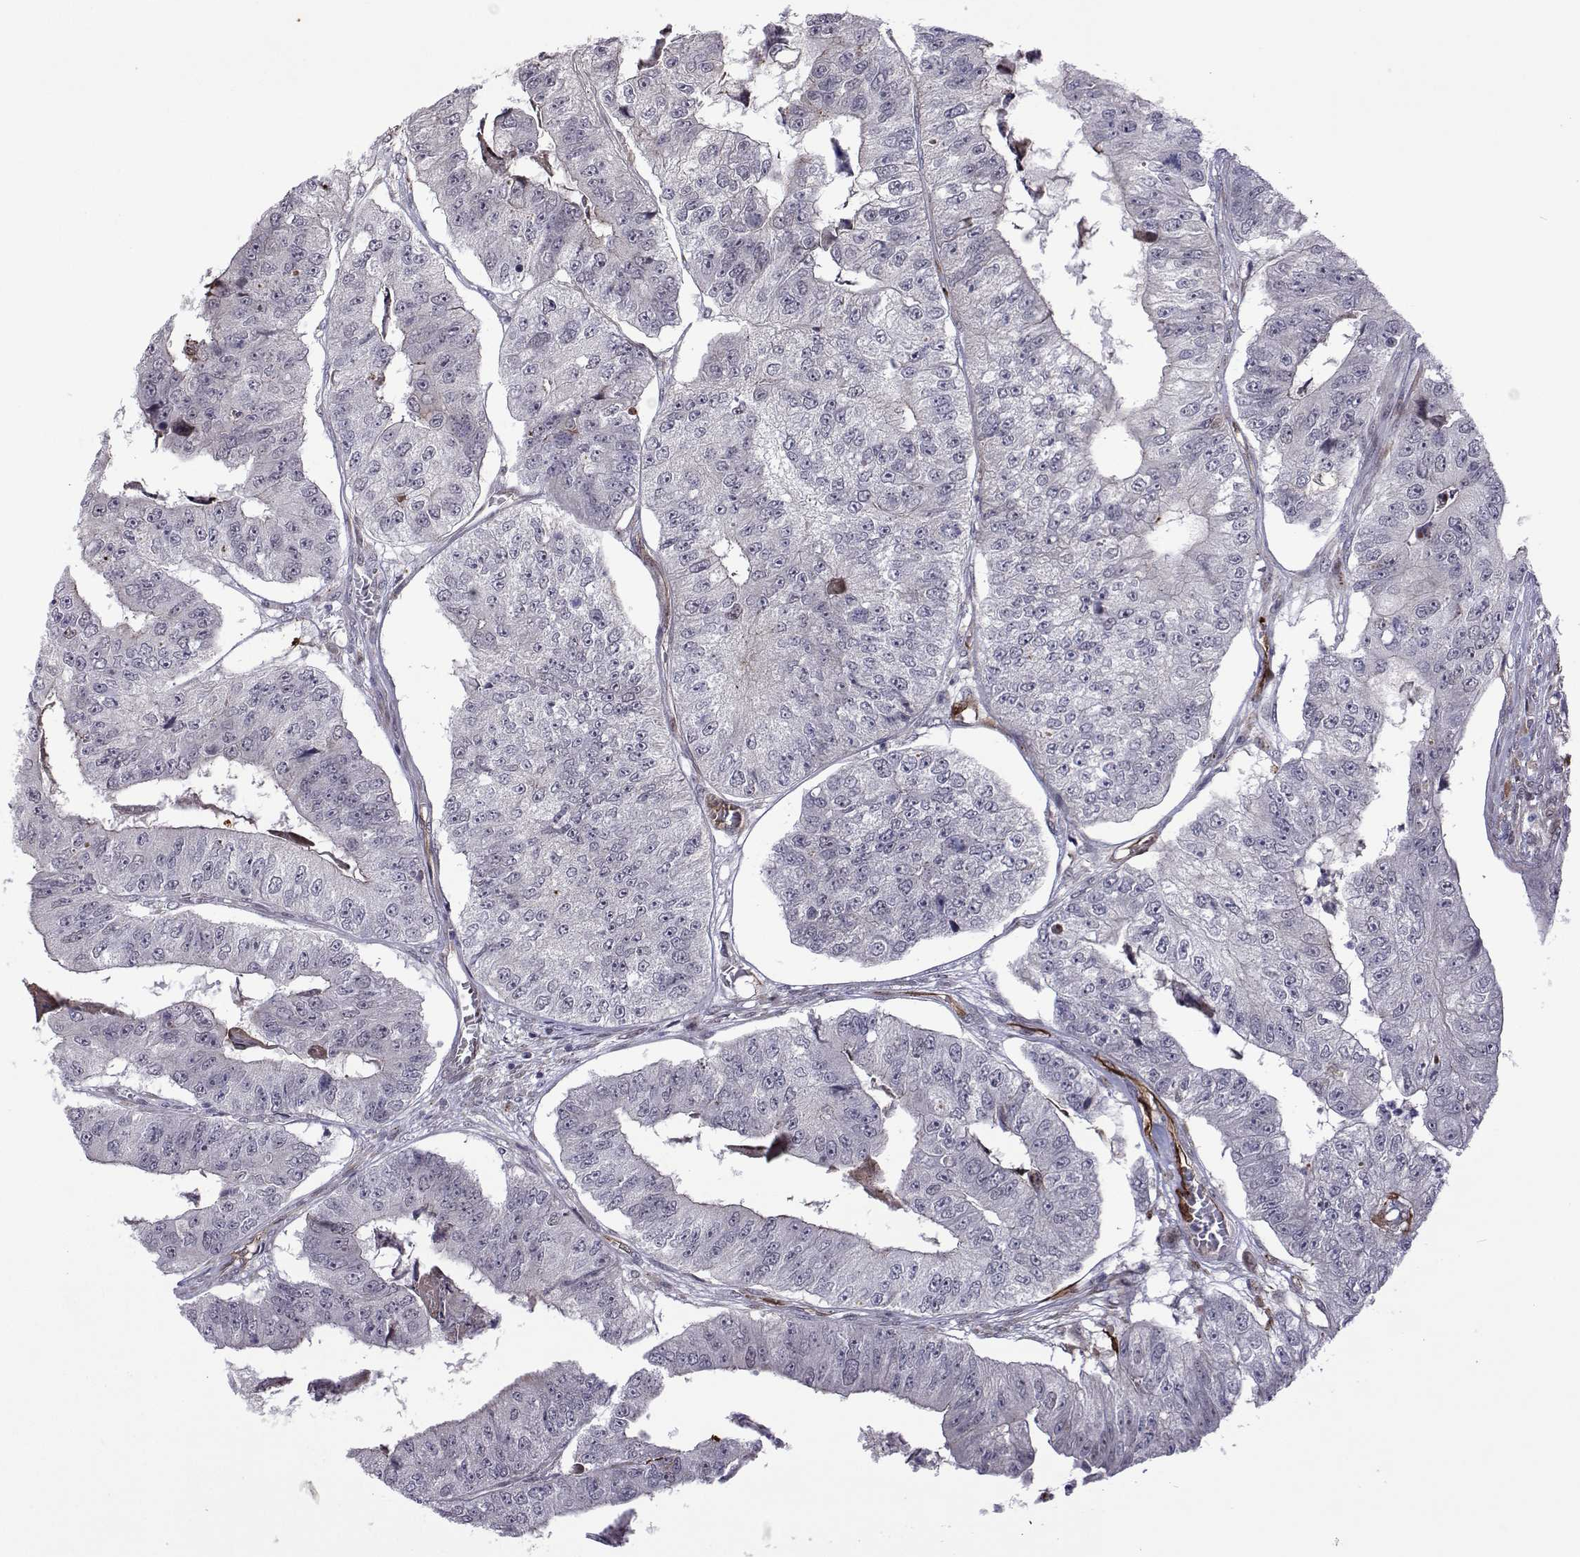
{"staining": {"intensity": "negative", "quantity": "none", "location": "none"}, "tissue": "colorectal cancer", "cell_type": "Tumor cells", "image_type": "cancer", "snomed": [{"axis": "morphology", "description": "Adenocarcinoma, NOS"}, {"axis": "topography", "description": "Colon"}], "caption": "An immunohistochemistry histopathology image of adenocarcinoma (colorectal) is shown. There is no staining in tumor cells of adenocarcinoma (colorectal).", "gene": "EFCAB3", "patient": {"sex": "female", "age": 67}}